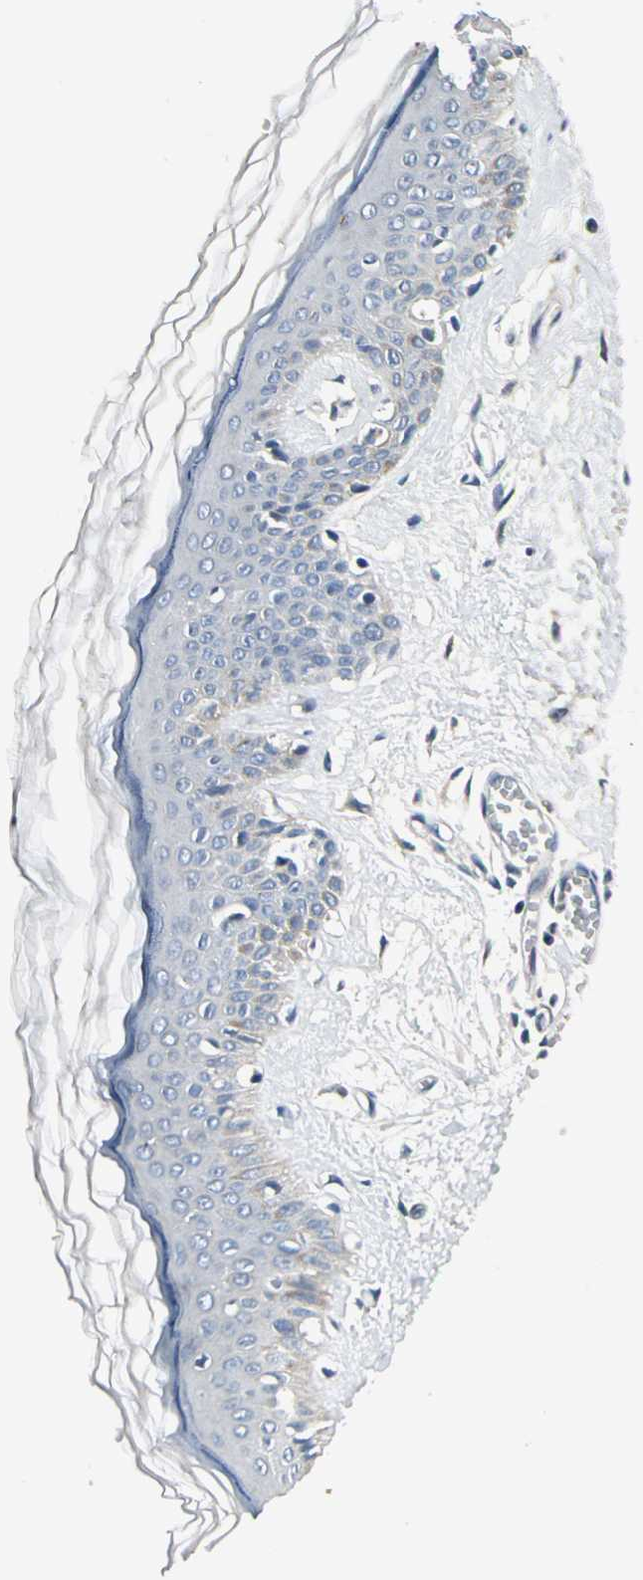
{"staining": {"intensity": "negative", "quantity": "none", "location": "none"}, "tissue": "skin", "cell_type": "Fibroblasts", "image_type": "normal", "snomed": [{"axis": "morphology", "description": "Normal tissue, NOS"}, {"axis": "morphology", "description": "Sarcoma, NOS"}, {"axis": "topography", "description": "Skin"}, {"axis": "topography", "description": "Soft tissue"}], "caption": "High power microscopy micrograph of an immunohistochemistry (IHC) image of unremarkable skin, revealing no significant positivity in fibroblasts.", "gene": "ROCK2", "patient": {"sex": "female", "age": 51}}